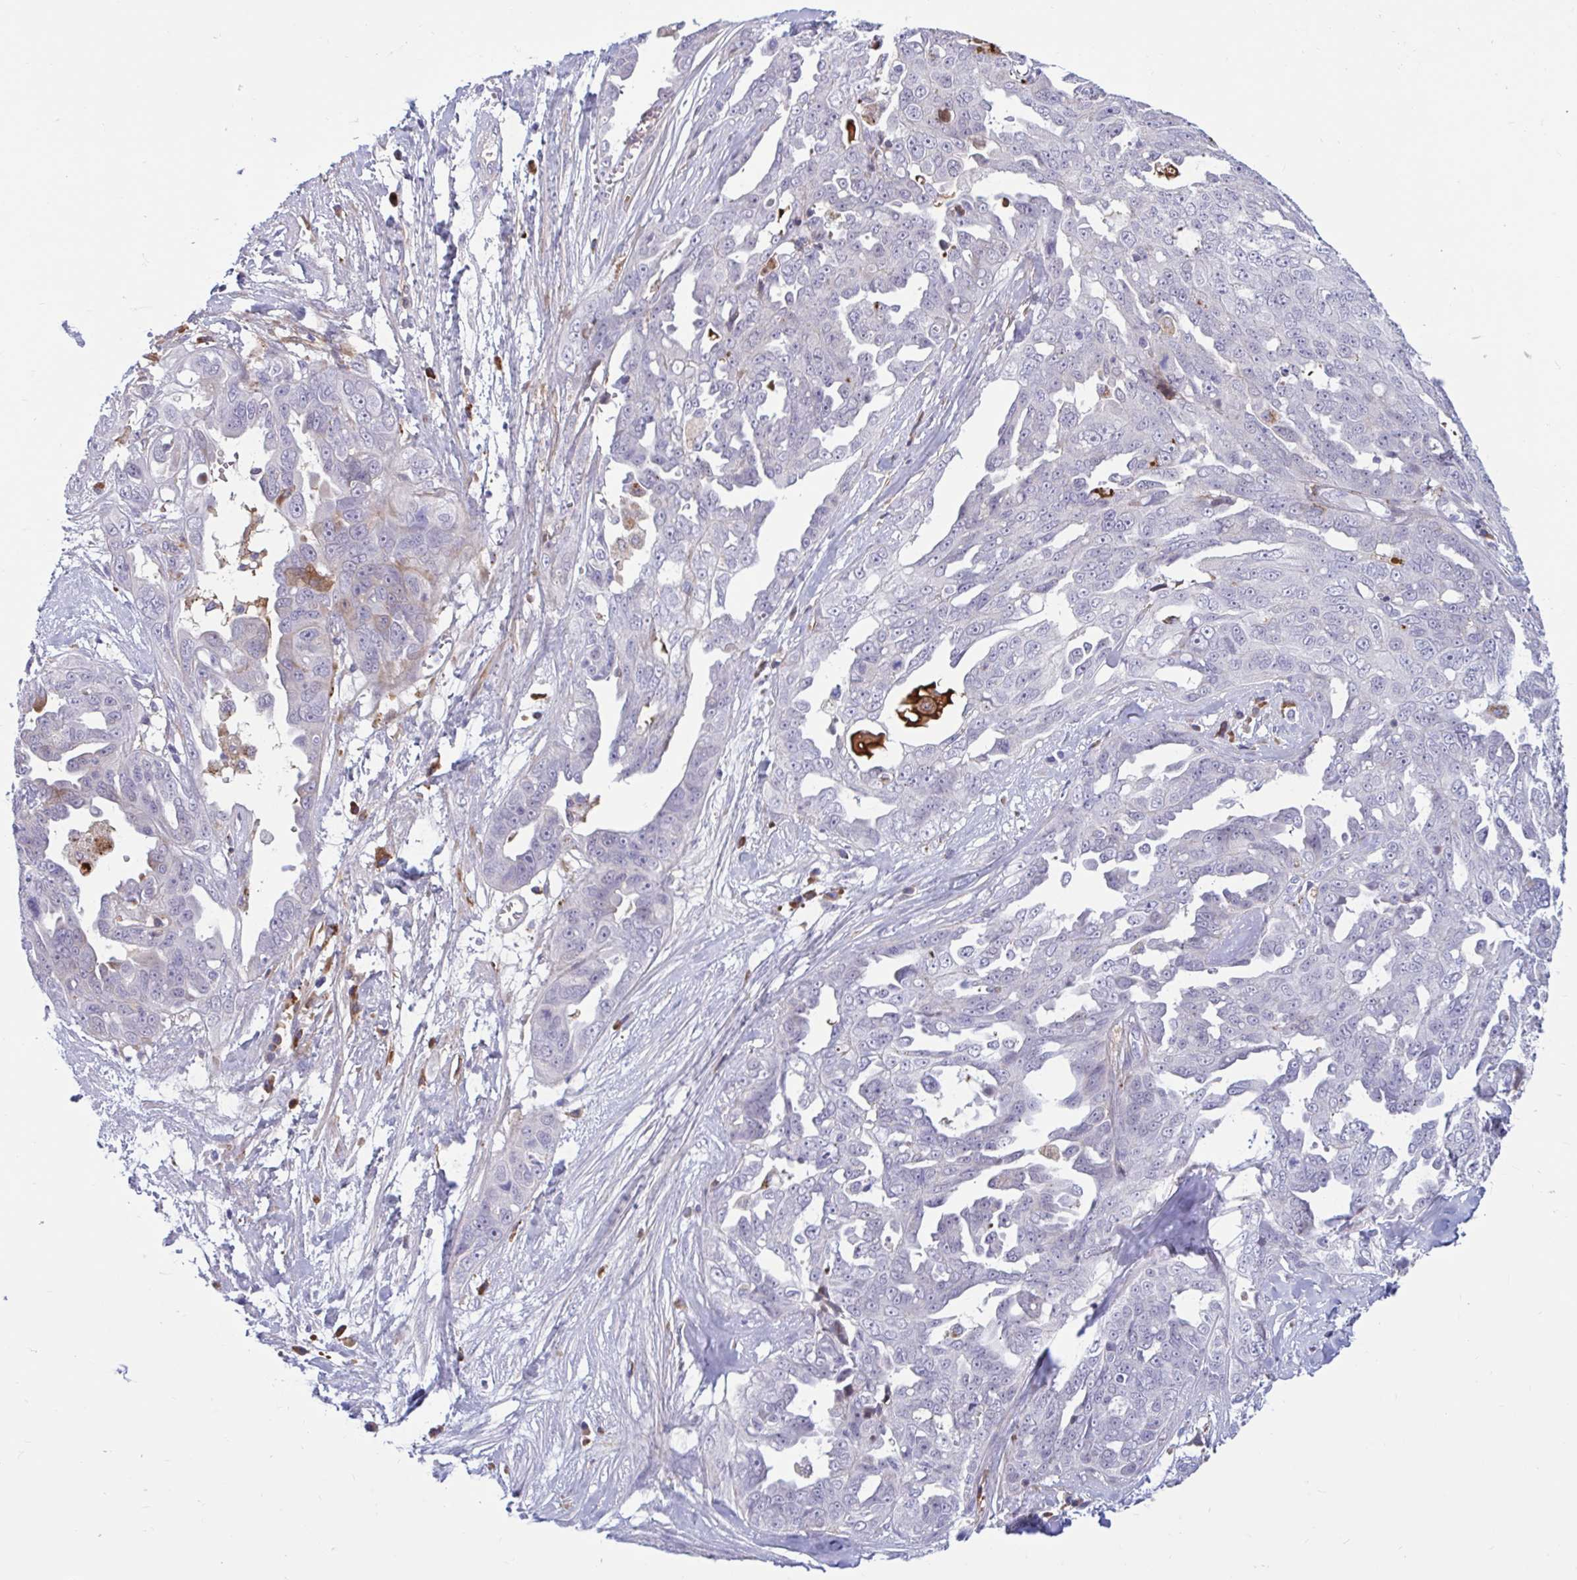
{"staining": {"intensity": "negative", "quantity": "none", "location": "none"}, "tissue": "ovarian cancer", "cell_type": "Tumor cells", "image_type": "cancer", "snomed": [{"axis": "morphology", "description": "Carcinoma, endometroid"}, {"axis": "topography", "description": "Ovary"}], "caption": "This is an IHC histopathology image of endometroid carcinoma (ovarian). There is no staining in tumor cells.", "gene": "FAM219B", "patient": {"sex": "female", "age": 70}}